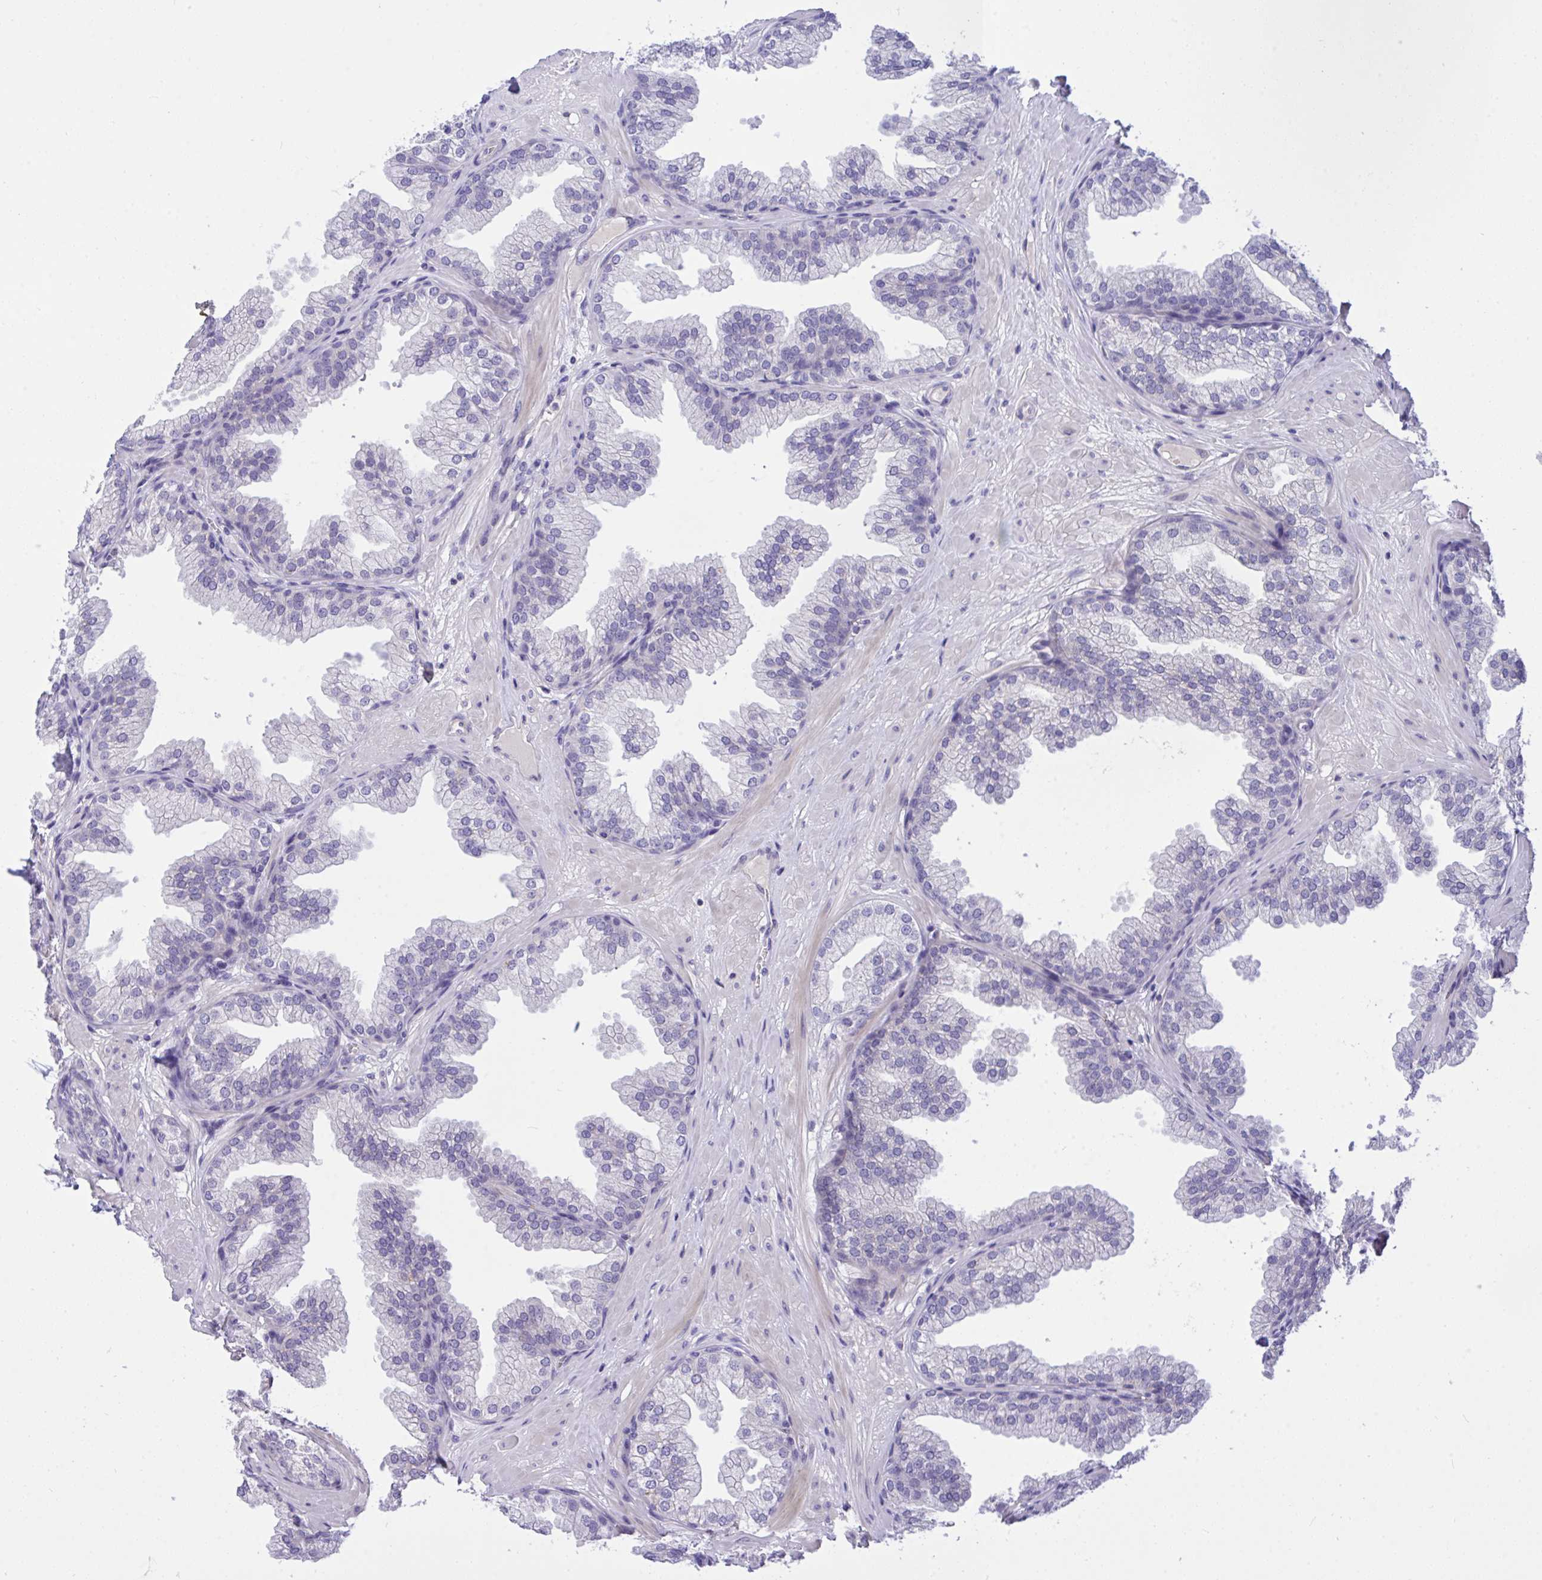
{"staining": {"intensity": "negative", "quantity": "none", "location": "none"}, "tissue": "prostate", "cell_type": "Glandular cells", "image_type": "normal", "snomed": [{"axis": "morphology", "description": "Normal tissue, NOS"}, {"axis": "topography", "description": "Prostate"}], "caption": "This is an IHC photomicrograph of normal prostate. There is no expression in glandular cells.", "gene": "TLN2", "patient": {"sex": "male", "age": 37}}